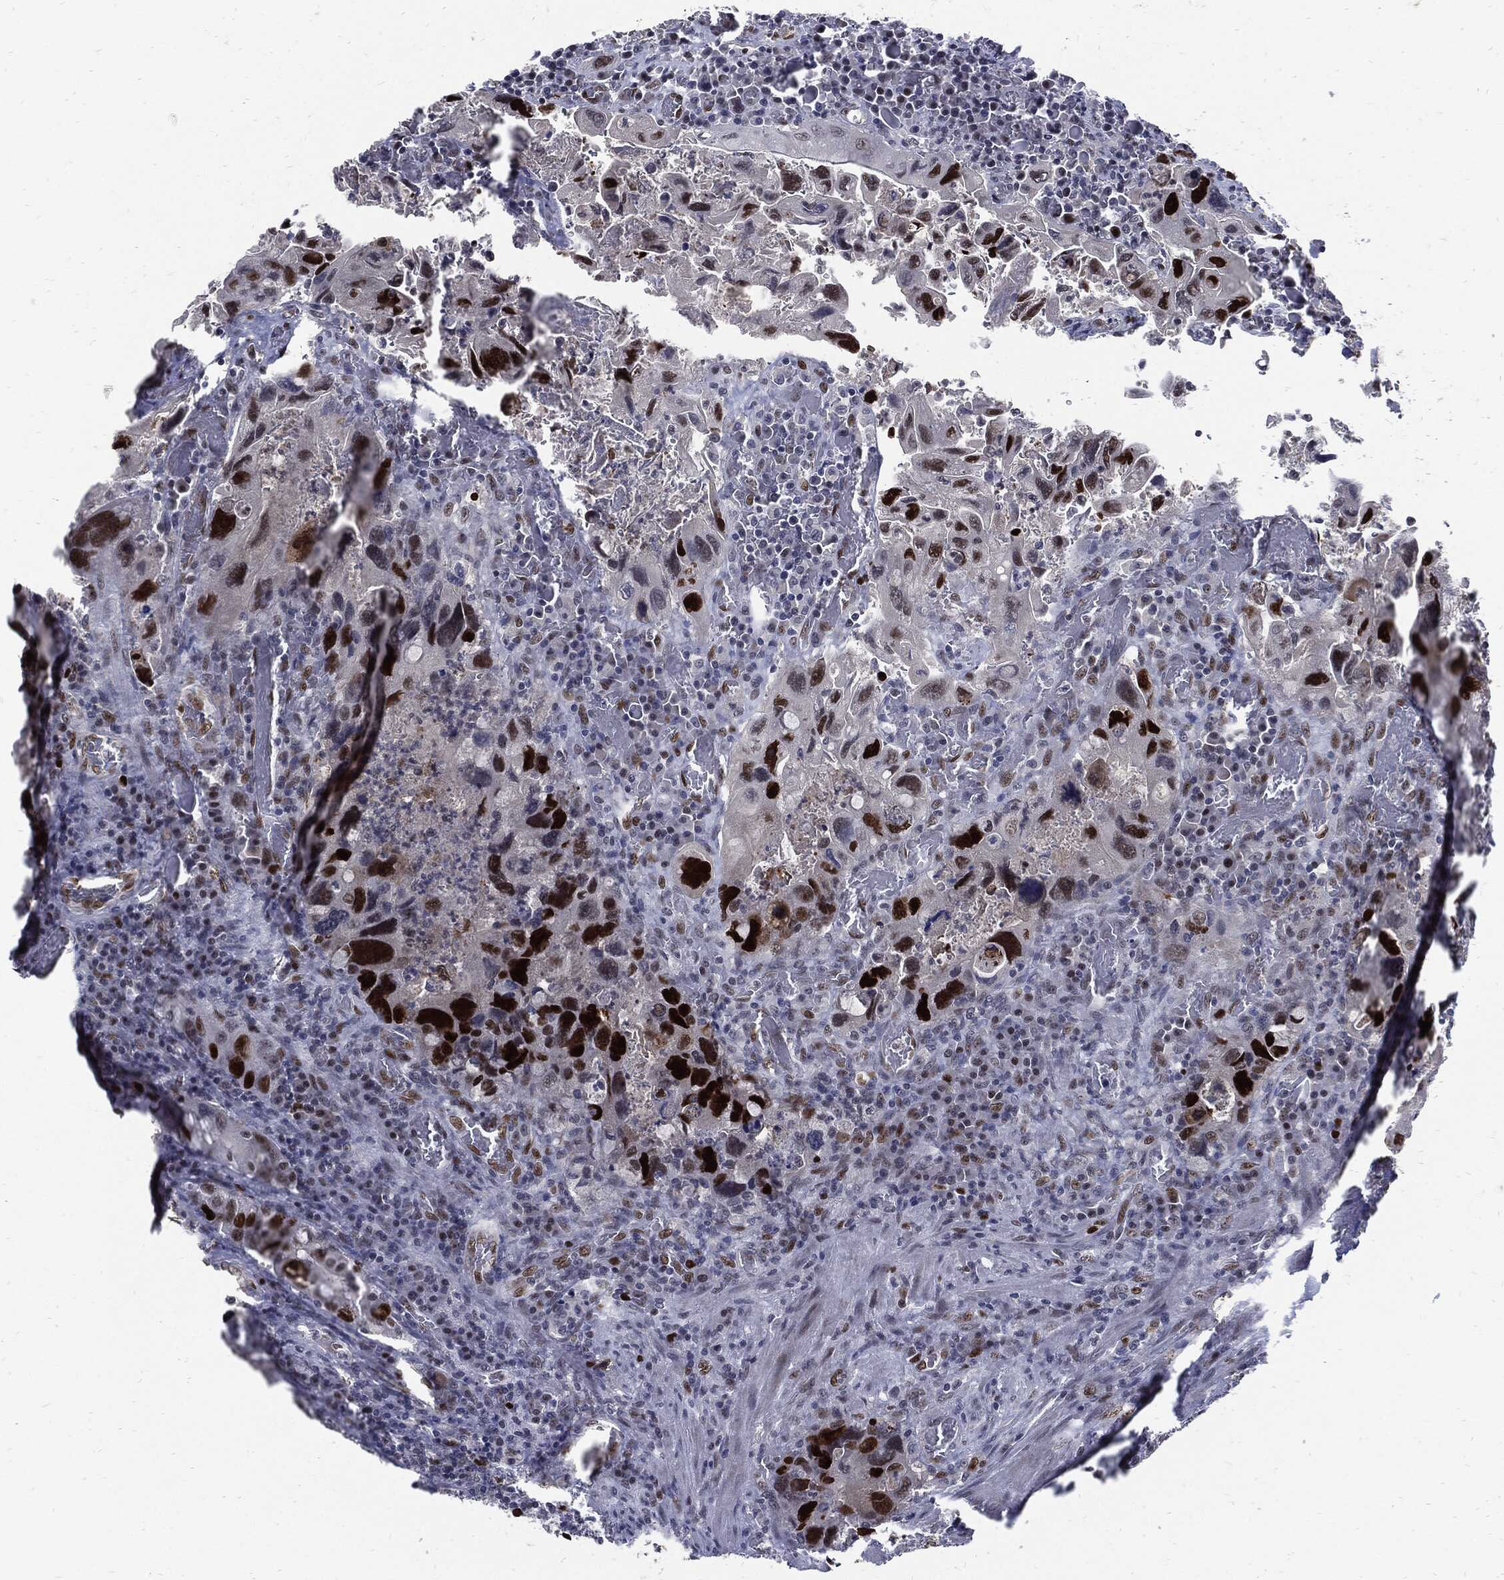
{"staining": {"intensity": "strong", "quantity": ">75%", "location": "nuclear"}, "tissue": "colorectal cancer", "cell_type": "Tumor cells", "image_type": "cancer", "snomed": [{"axis": "morphology", "description": "Adenocarcinoma, NOS"}, {"axis": "topography", "description": "Rectum"}], "caption": "Human colorectal adenocarcinoma stained with a protein marker reveals strong staining in tumor cells.", "gene": "NBN", "patient": {"sex": "male", "age": 62}}